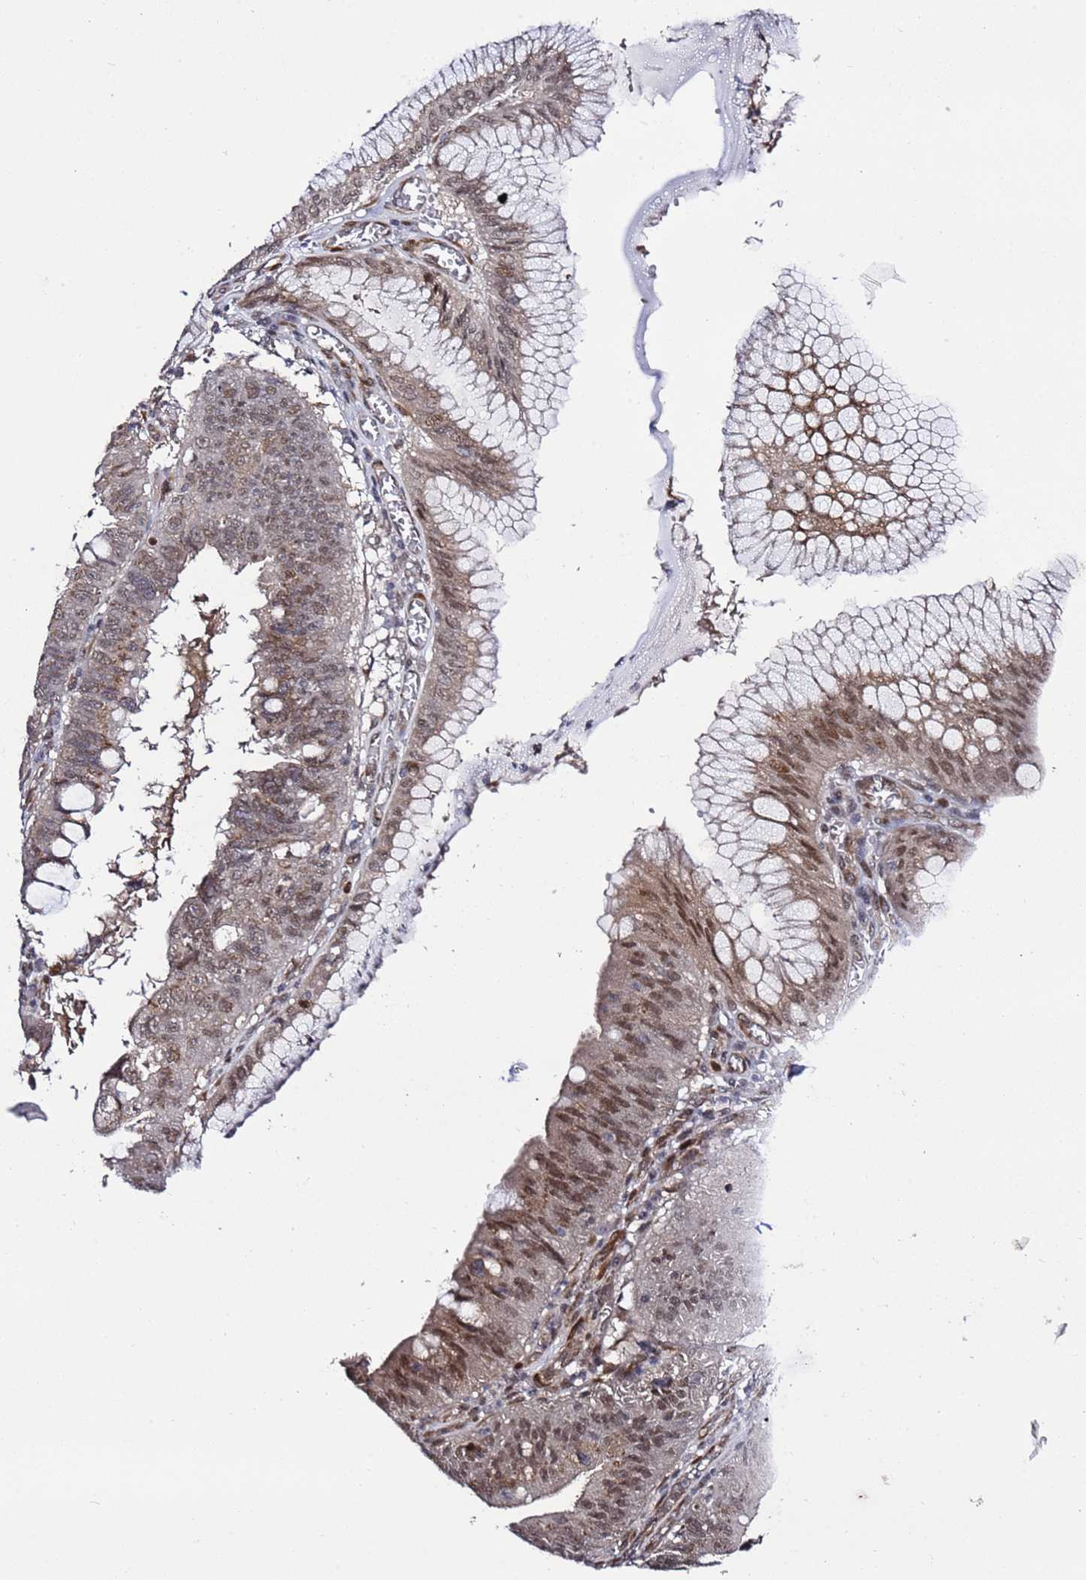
{"staining": {"intensity": "moderate", "quantity": ">75%", "location": "cytoplasmic/membranous,nuclear"}, "tissue": "stomach cancer", "cell_type": "Tumor cells", "image_type": "cancer", "snomed": [{"axis": "morphology", "description": "Adenocarcinoma, NOS"}, {"axis": "topography", "description": "Stomach"}], "caption": "This is a micrograph of IHC staining of stomach adenocarcinoma, which shows moderate staining in the cytoplasmic/membranous and nuclear of tumor cells.", "gene": "POLR2D", "patient": {"sex": "male", "age": 59}}